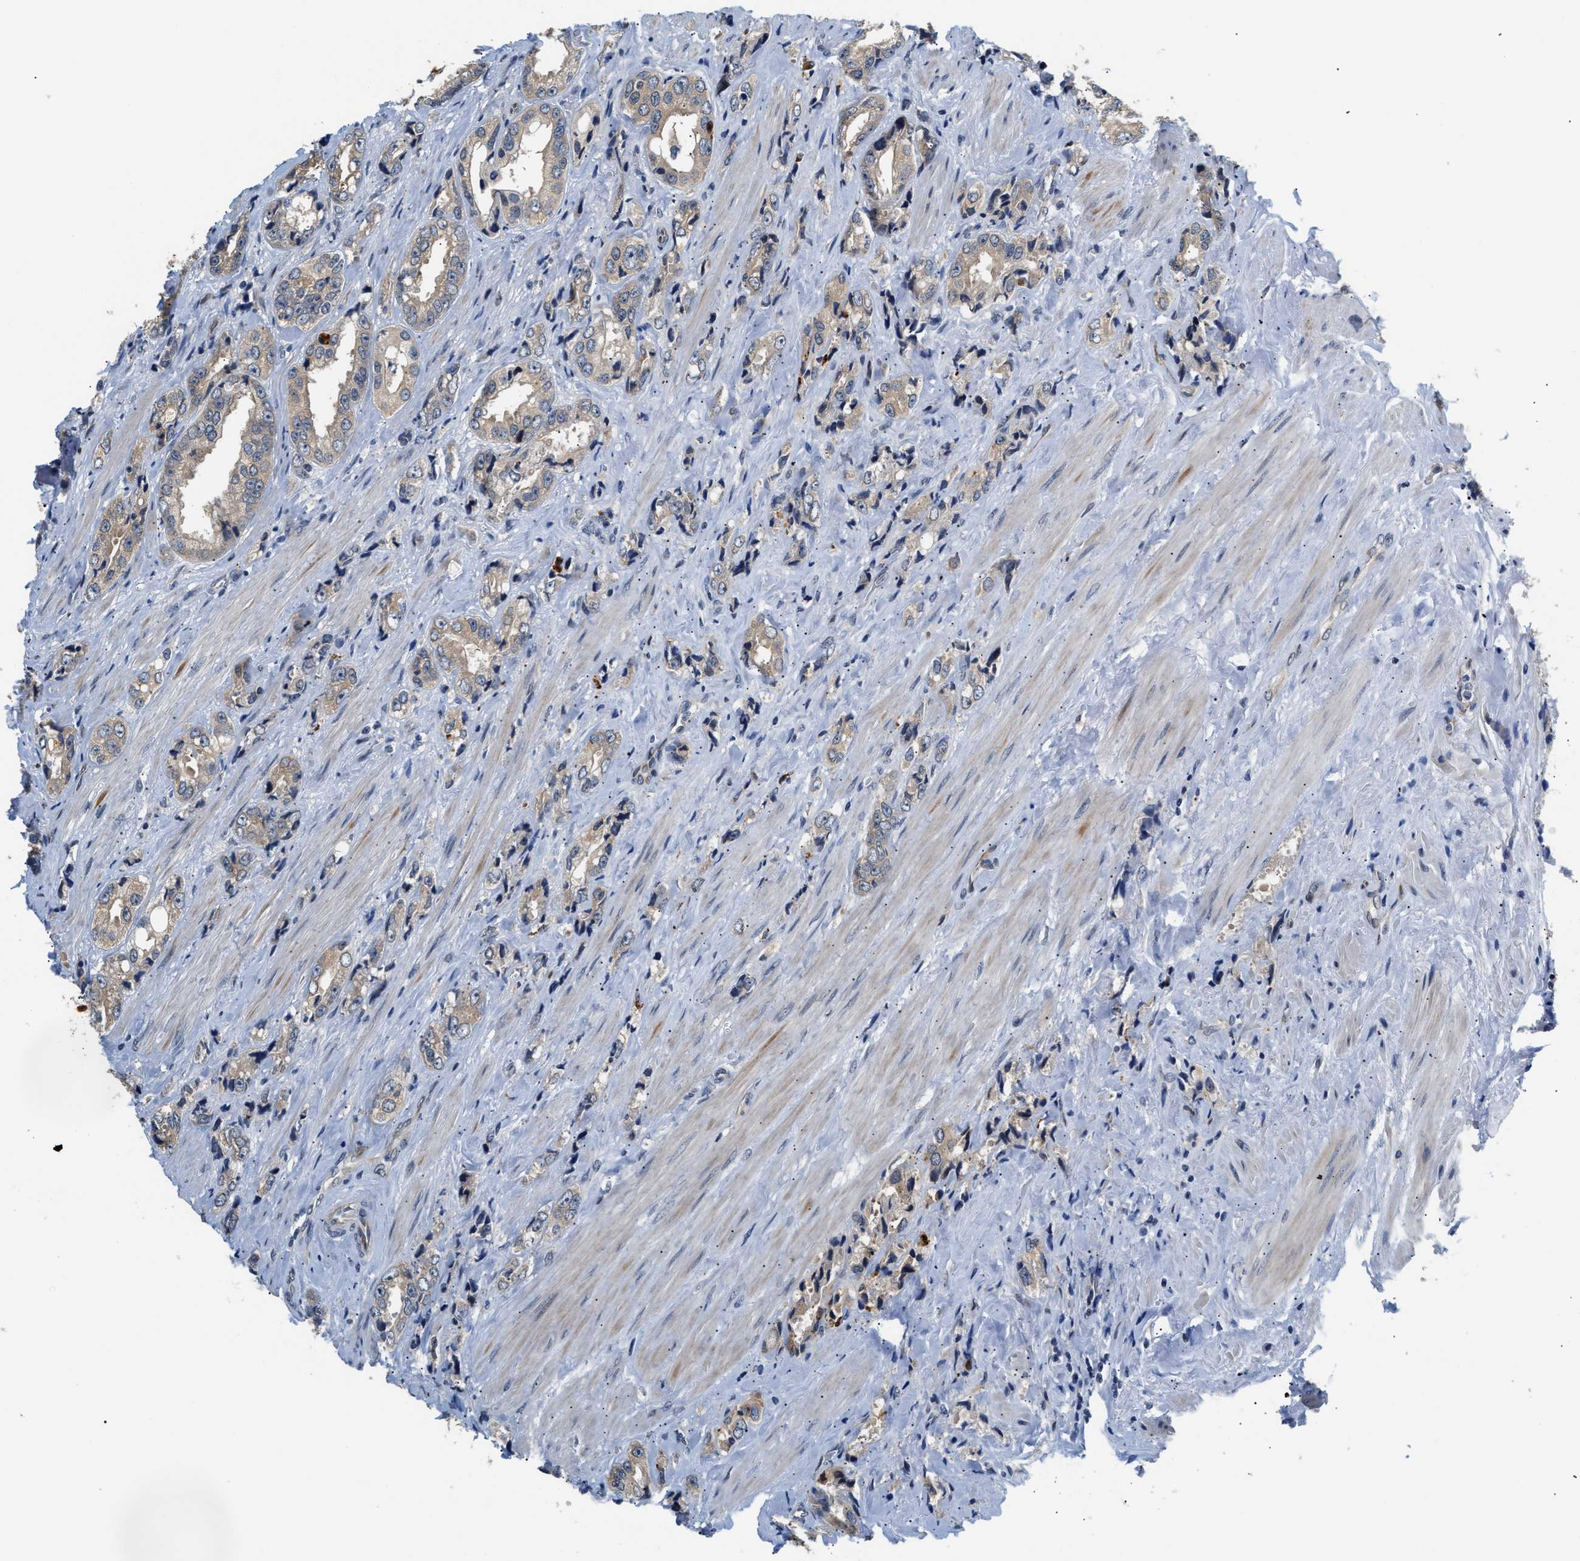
{"staining": {"intensity": "weak", "quantity": "25%-75%", "location": "cytoplasmic/membranous"}, "tissue": "prostate cancer", "cell_type": "Tumor cells", "image_type": "cancer", "snomed": [{"axis": "morphology", "description": "Adenocarcinoma, High grade"}, {"axis": "topography", "description": "Prostate"}], "caption": "An immunohistochemistry photomicrograph of neoplastic tissue is shown. Protein staining in brown labels weak cytoplasmic/membranous positivity in prostate cancer (adenocarcinoma (high-grade)) within tumor cells.", "gene": "PPM1H", "patient": {"sex": "male", "age": 61}}